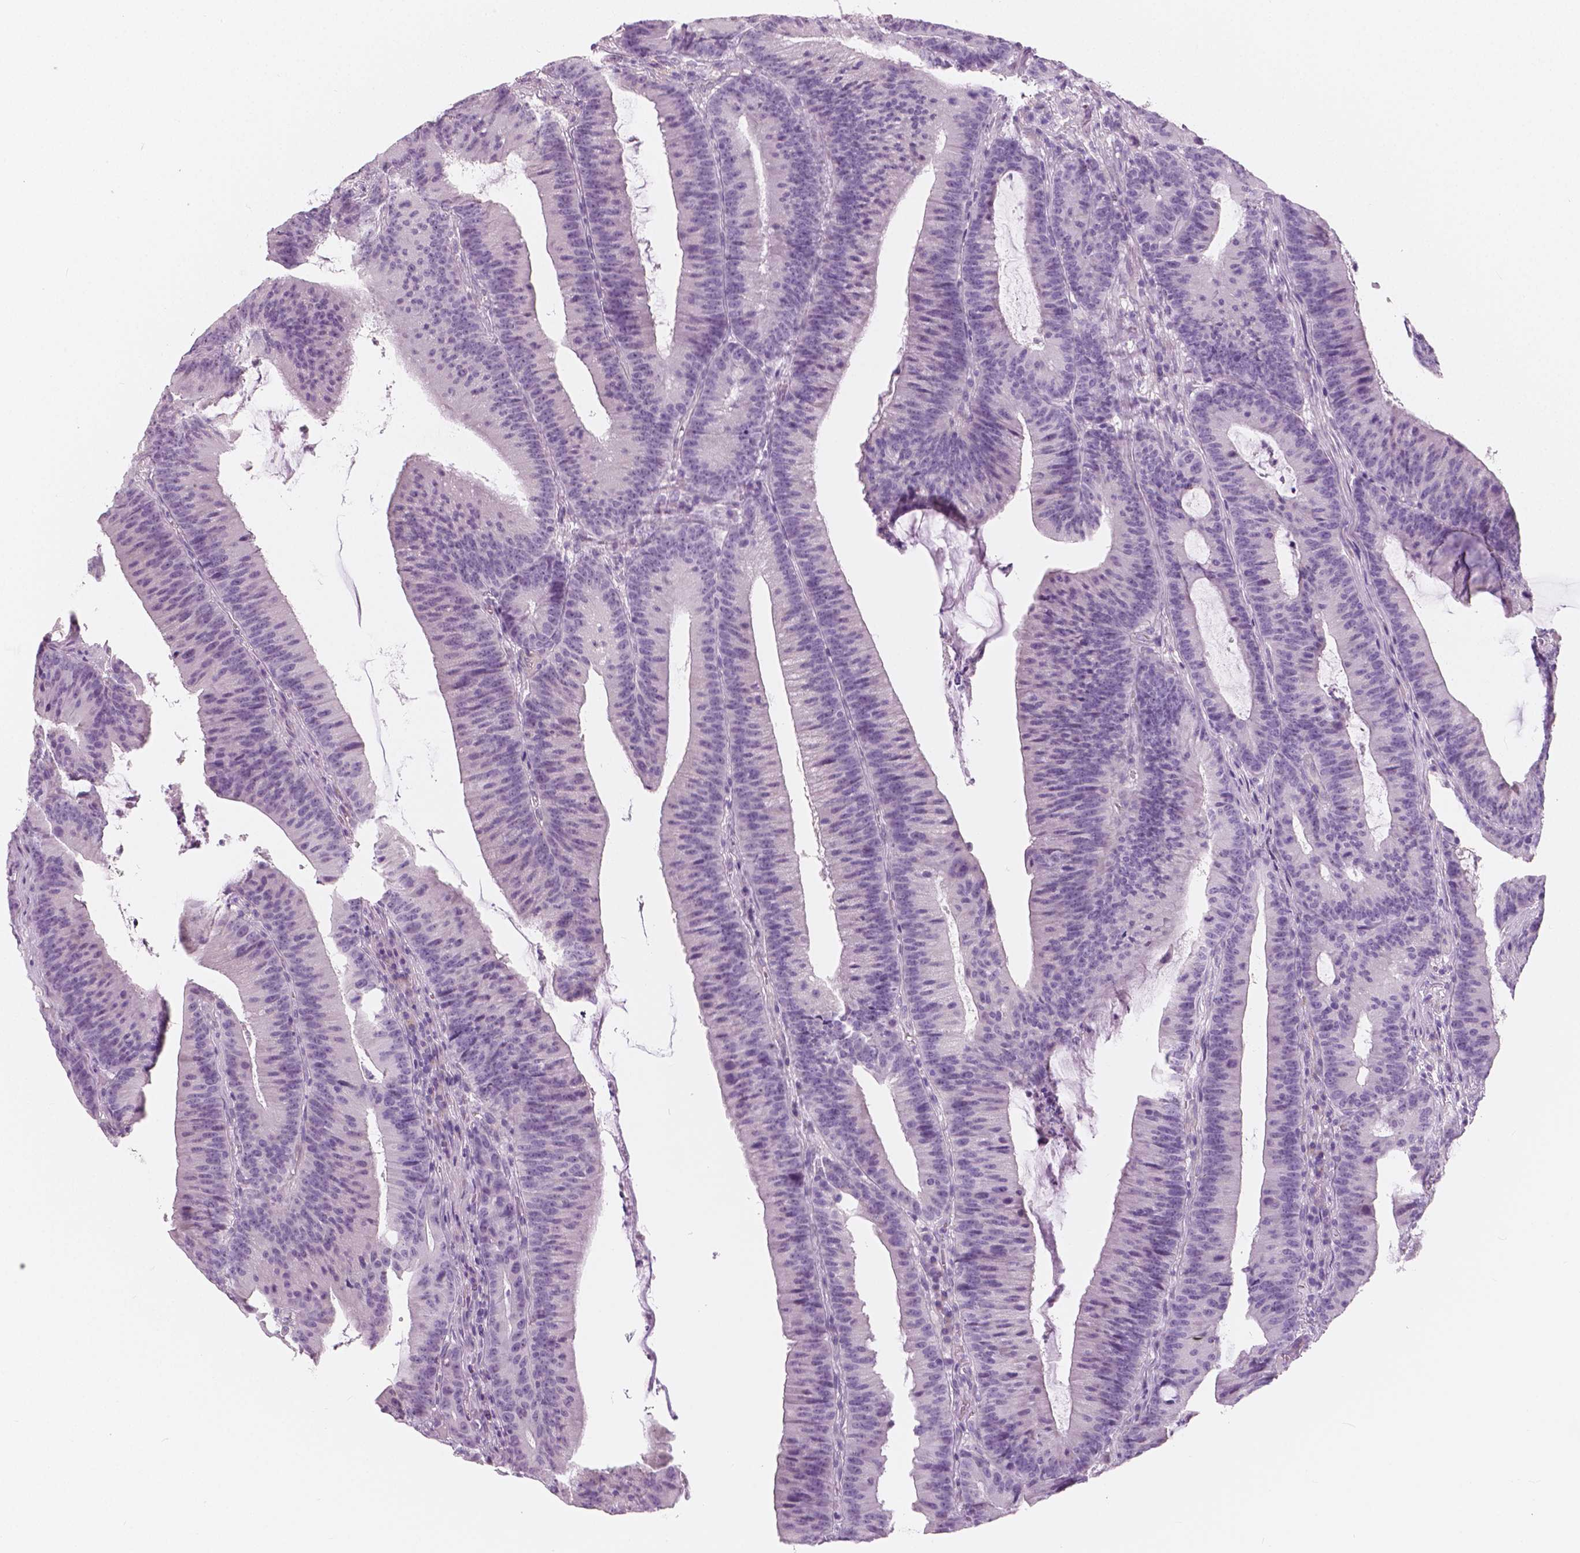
{"staining": {"intensity": "negative", "quantity": "none", "location": "none"}, "tissue": "colorectal cancer", "cell_type": "Tumor cells", "image_type": "cancer", "snomed": [{"axis": "morphology", "description": "Adenocarcinoma, NOS"}, {"axis": "topography", "description": "Colon"}], "caption": "Tumor cells show no significant staining in colorectal adenocarcinoma. Brightfield microscopy of IHC stained with DAB (3,3'-diaminobenzidine) (brown) and hematoxylin (blue), captured at high magnification.", "gene": "A4GNT", "patient": {"sex": "female", "age": 78}}